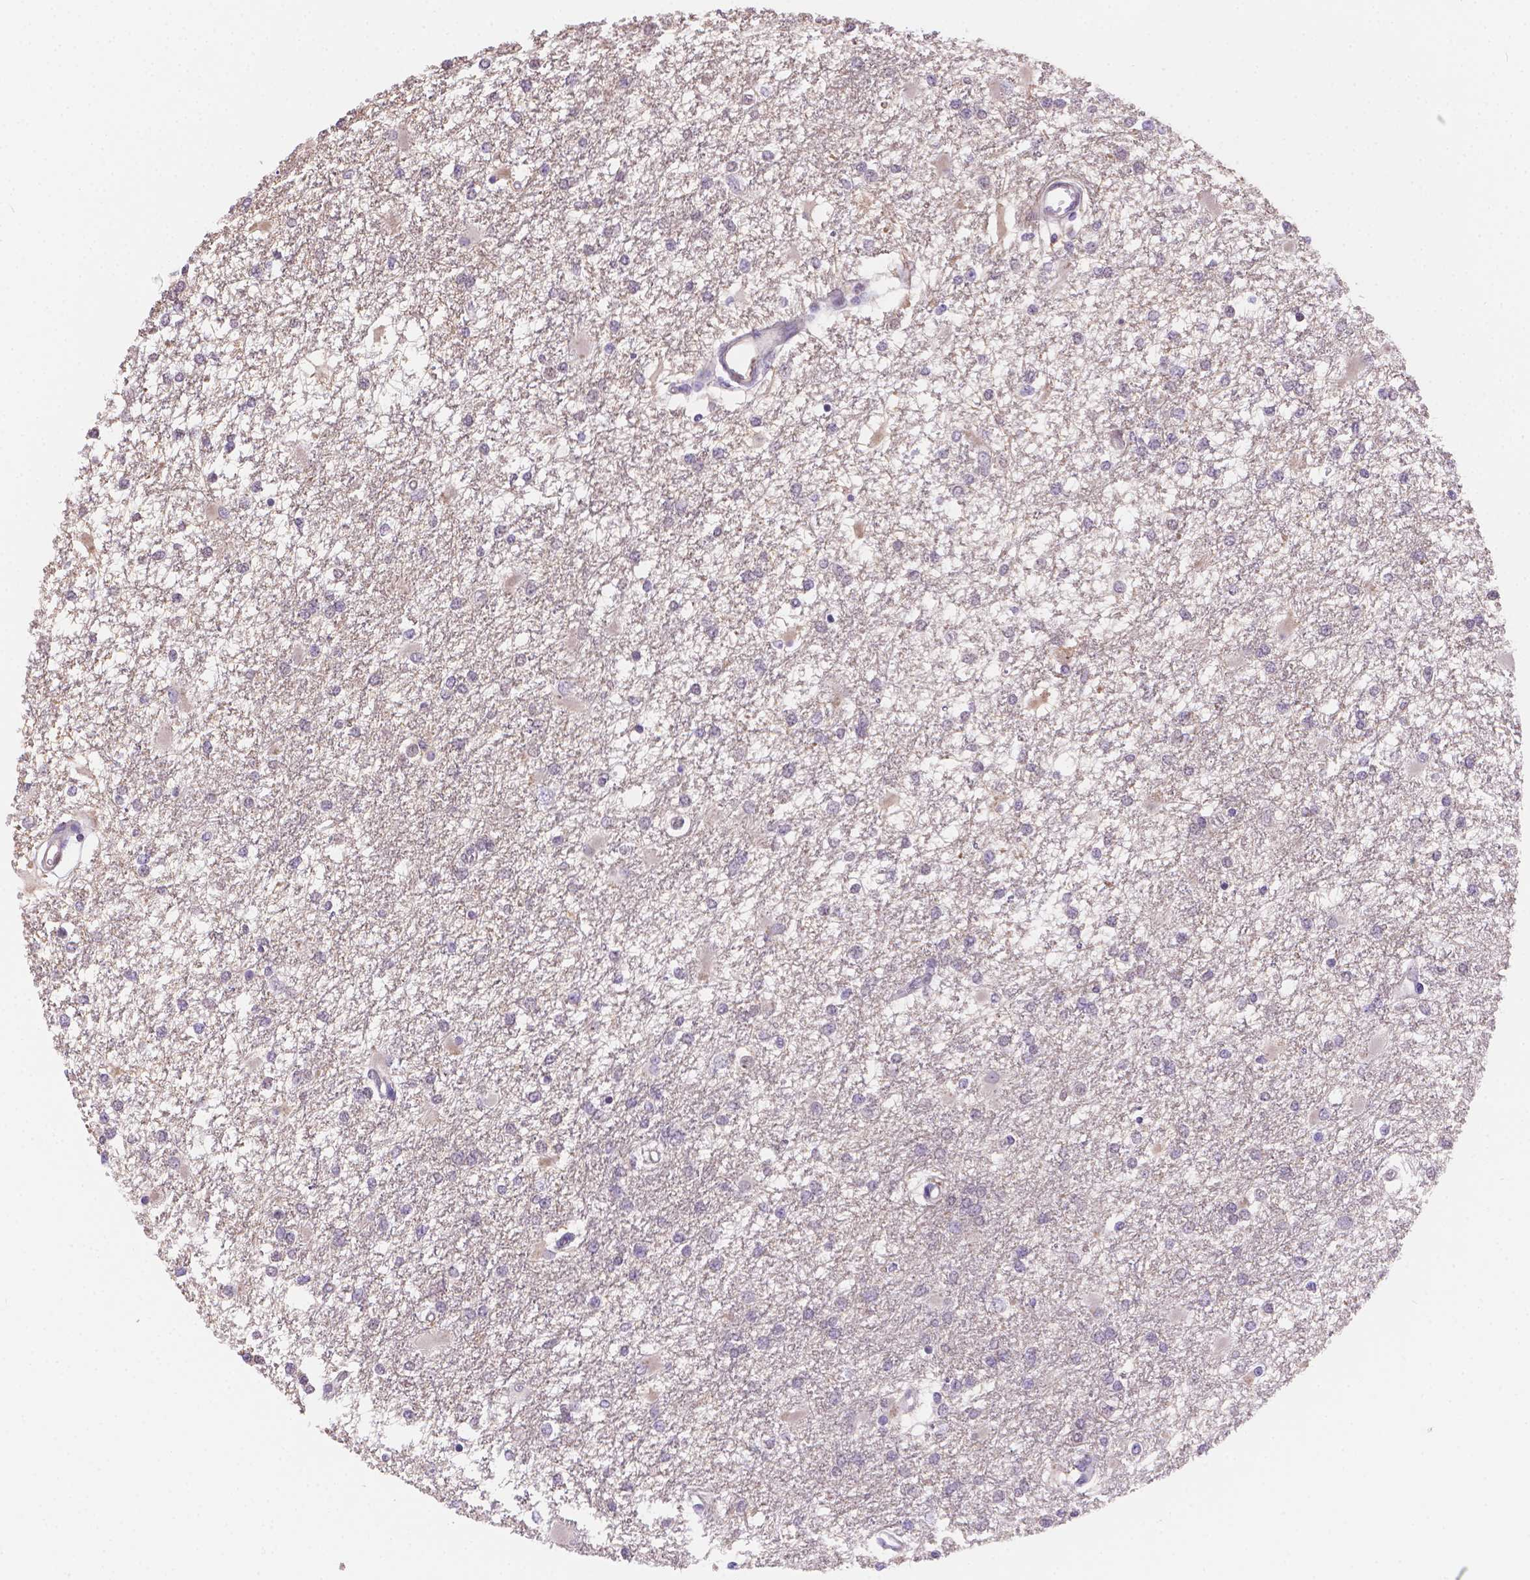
{"staining": {"intensity": "negative", "quantity": "none", "location": "none"}, "tissue": "glioma", "cell_type": "Tumor cells", "image_type": "cancer", "snomed": [{"axis": "morphology", "description": "Glioma, malignant, High grade"}, {"axis": "topography", "description": "Cerebral cortex"}], "caption": "Malignant glioma (high-grade) was stained to show a protein in brown. There is no significant staining in tumor cells.", "gene": "NXPE2", "patient": {"sex": "male", "age": 79}}